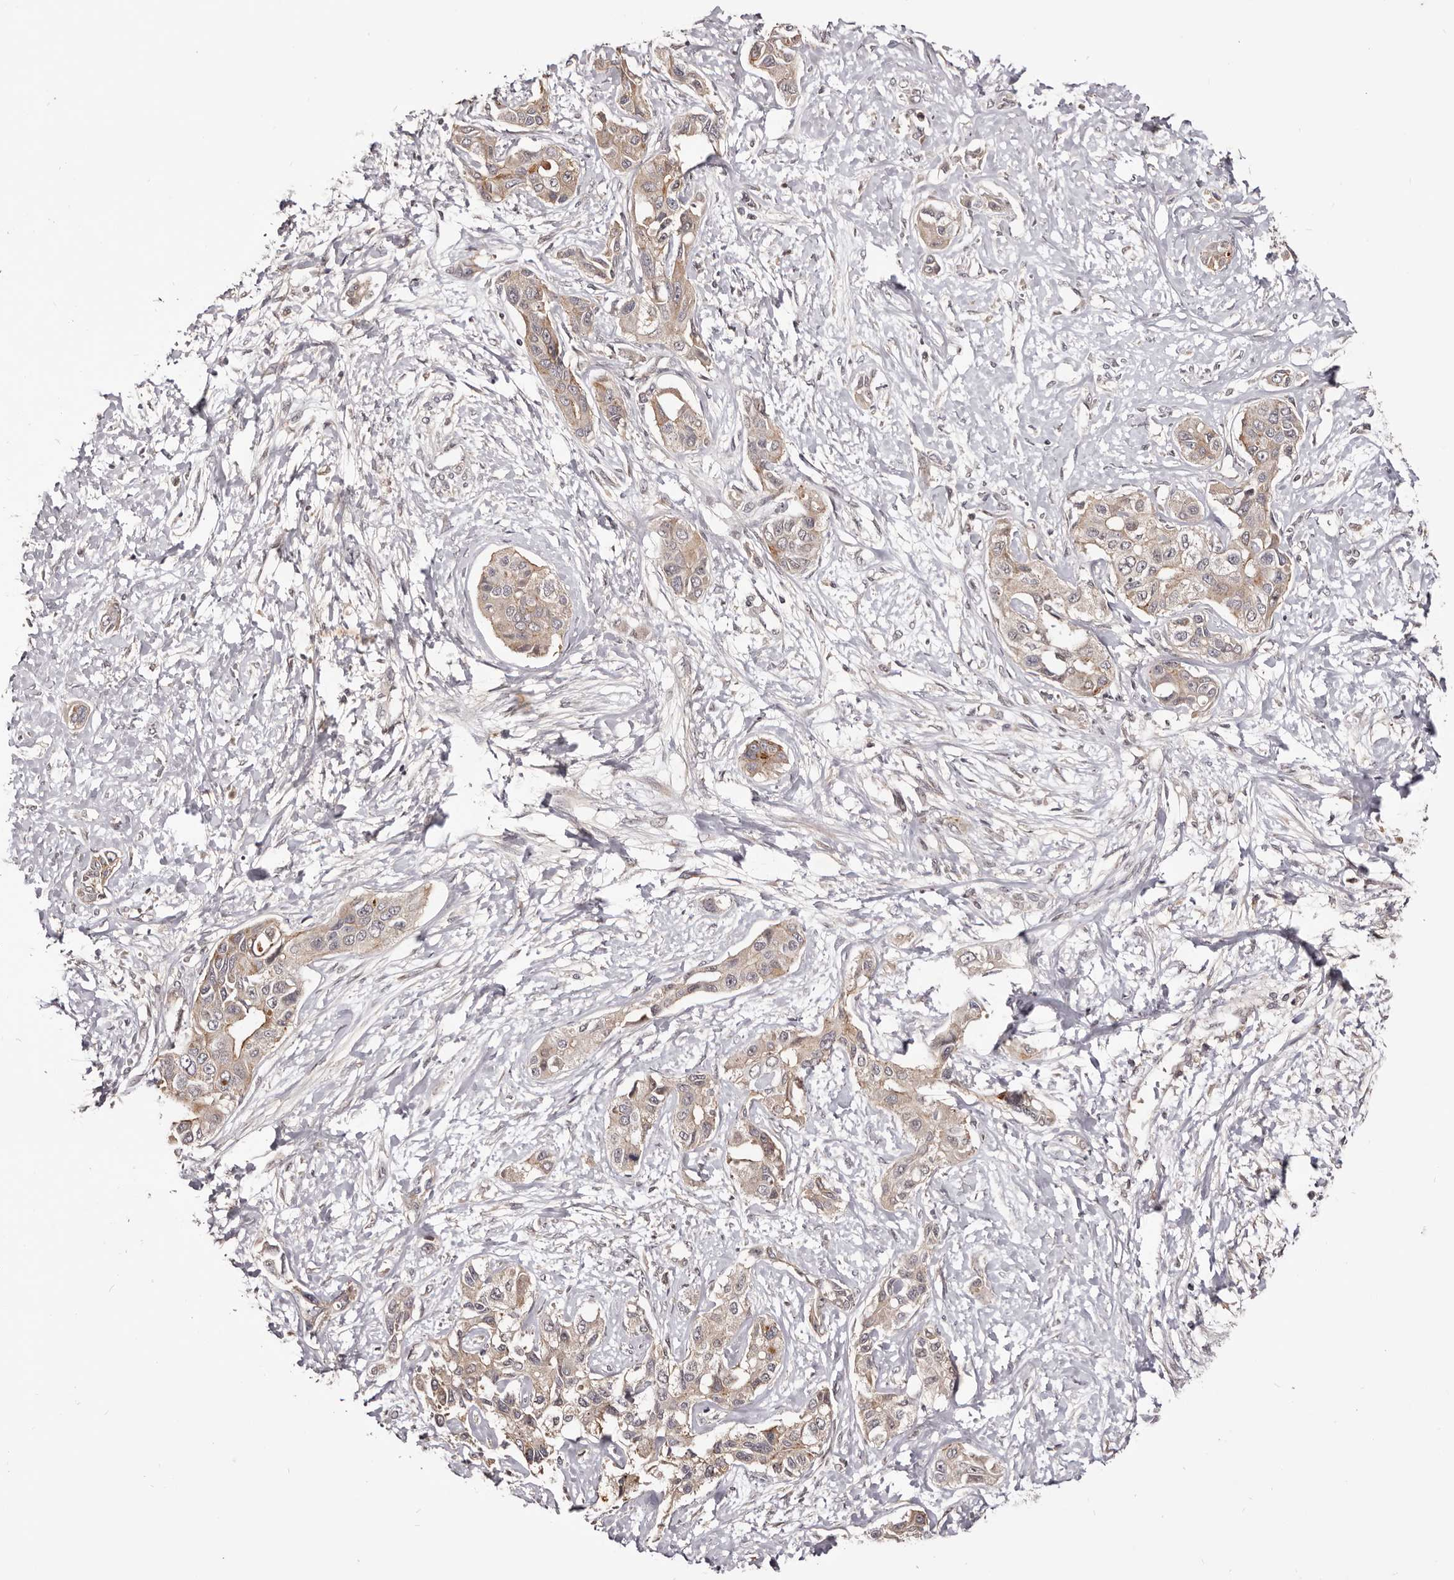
{"staining": {"intensity": "weak", "quantity": ">75%", "location": "cytoplasmic/membranous"}, "tissue": "liver cancer", "cell_type": "Tumor cells", "image_type": "cancer", "snomed": [{"axis": "morphology", "description": "Cholangiocarcinoma"}, {"axis": "topography", "description": "Liver"}], "caption": "This is a histology image of IHC staining of liver cancer, which shows weak positivity in the cytoplasmic/membranous of tumor cells.", "gene": "MDP1", "patient": {"sex": "male", "age": 59}}